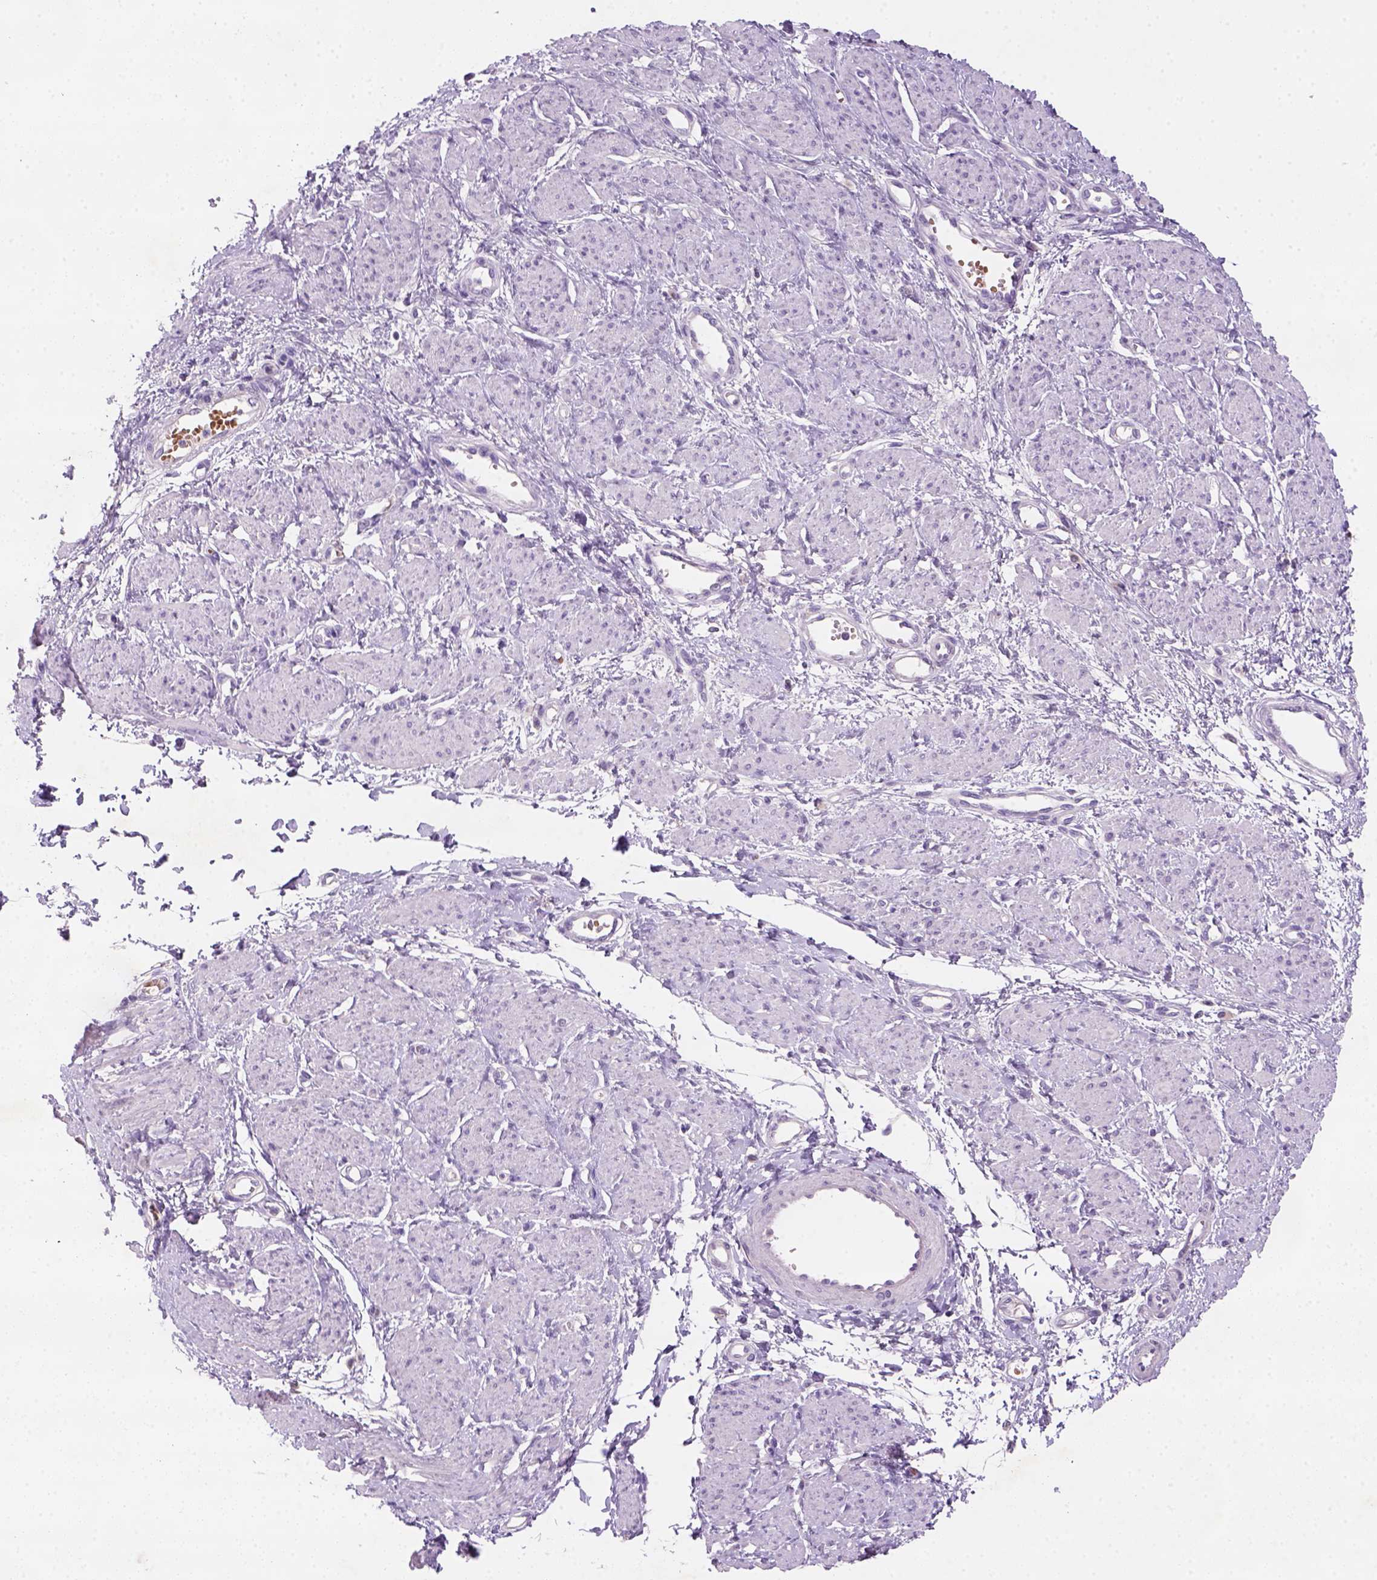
{"staining": {"intensity": "negative", "quantity": "none", "location": "none"}, "tissue": "smooth muscle", "cell_type": "Smooth muscle cells", "image_type": "normal", "snomed": [{"axis": "morphology", "description": "Normal tissue, NOS"}, {"axis": "topography", "description": "Smooth muscle"}, {"axis": "topography", "description": "Uterus"}], "caption": "Protein analysis of unremarkable smooth muscle demonstrates no significant expression in smooth muscle cells. The staining is performed using DAB (3,3'-diaminobenzidine) brown chromogen with nuclei counter-stained in using hematoxylin.", "gene": "ZMAT4", "patient": {"sex": "female", "age": 39}}